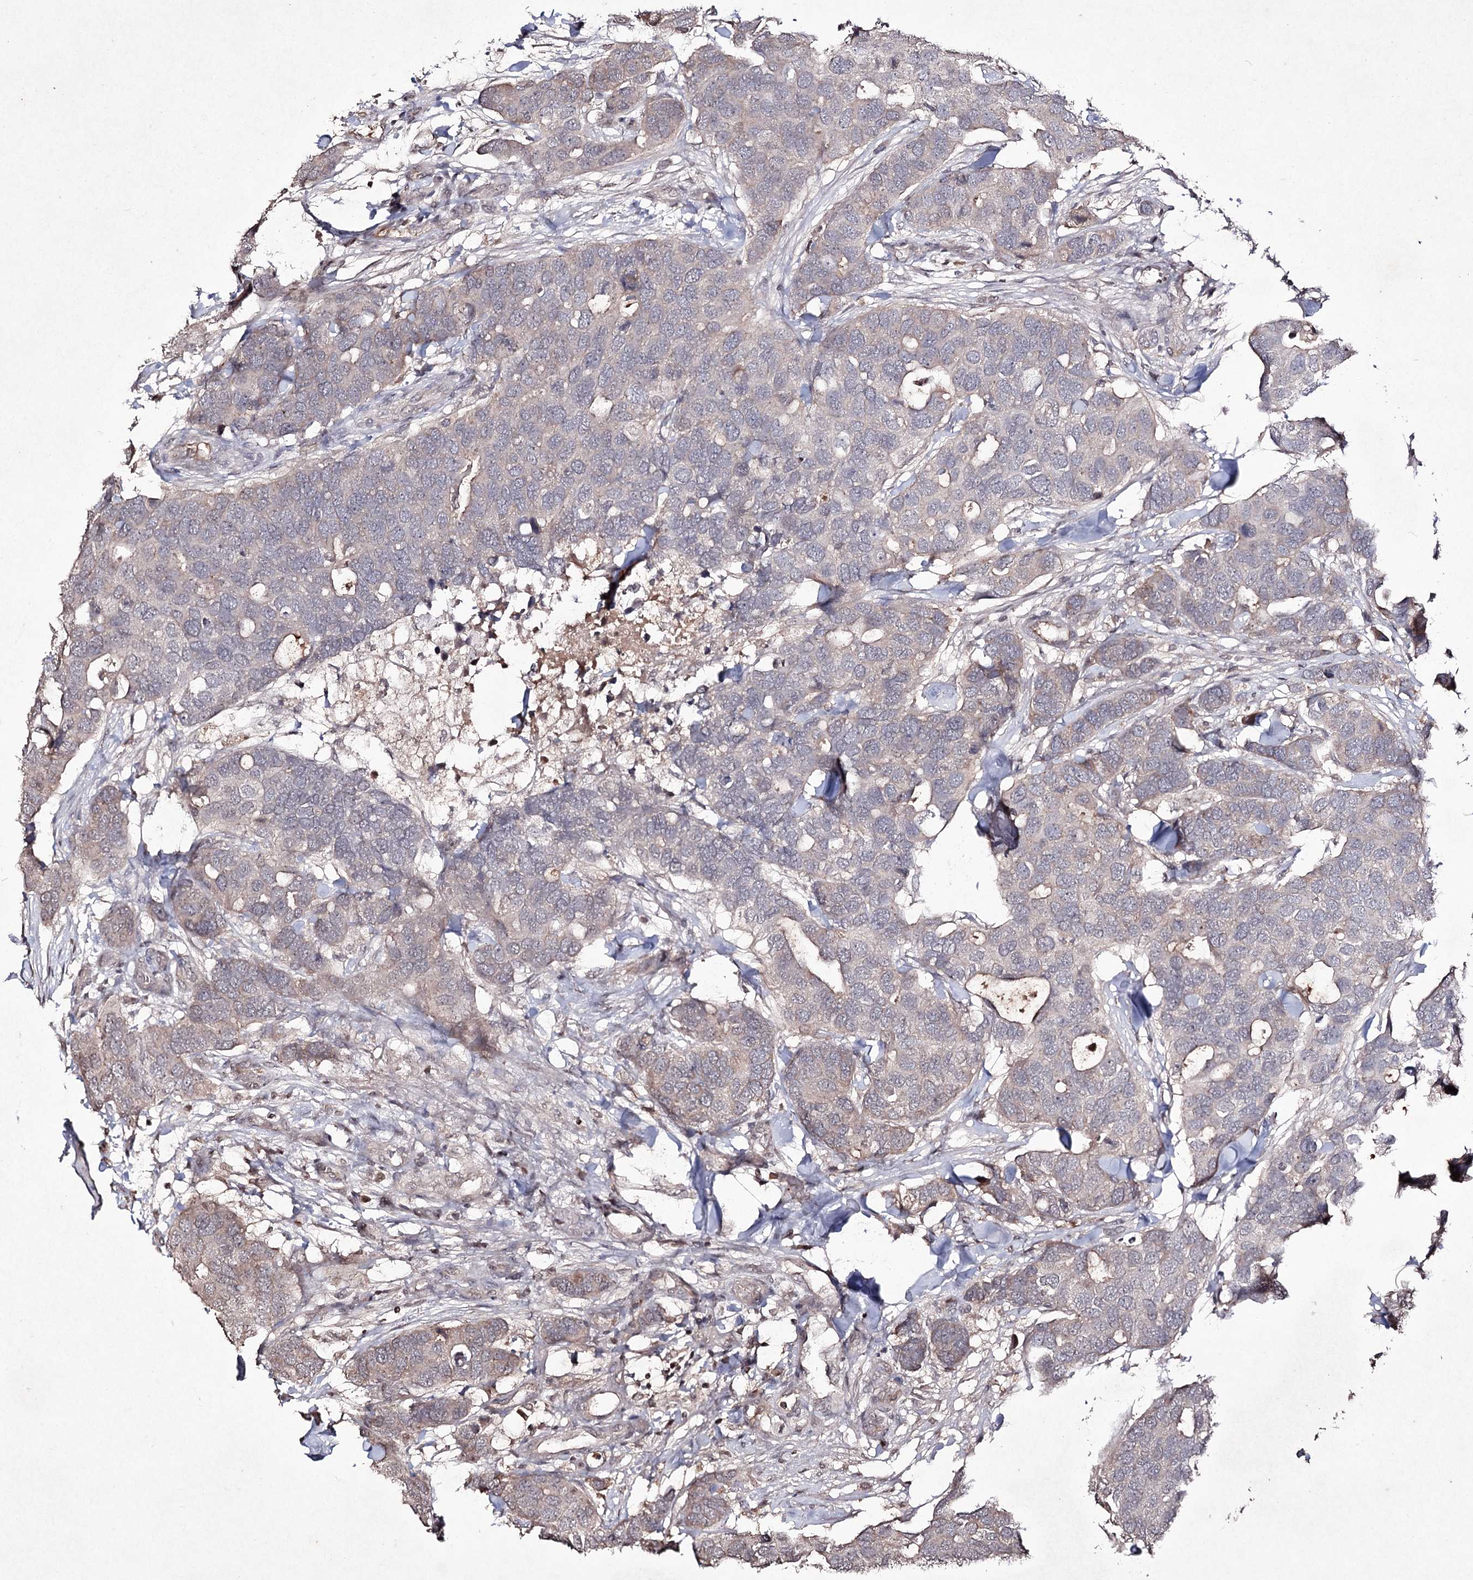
{"staining": {"intensity": "weak", "quantity": "<25%", "location": "cytoplasmic/membranous"}, "tissue": "breast cancer", "cell_type": "Tumor cells", "image_type": "cancer", "snomed": [{"axis": "morphology", "description": "Duct carcinoma"}, {"axis": "topography", "description": "Breast"}], "caption": "Immunohistochemistry (IHC) histopathology image of neoplastic tissue: breast infiltrating ductal carcinoma stained with DAB shows no significant protein staining in tumor cells.", "gene": "SYNGR3", "patient": {"sex": "female", "age": 83}}